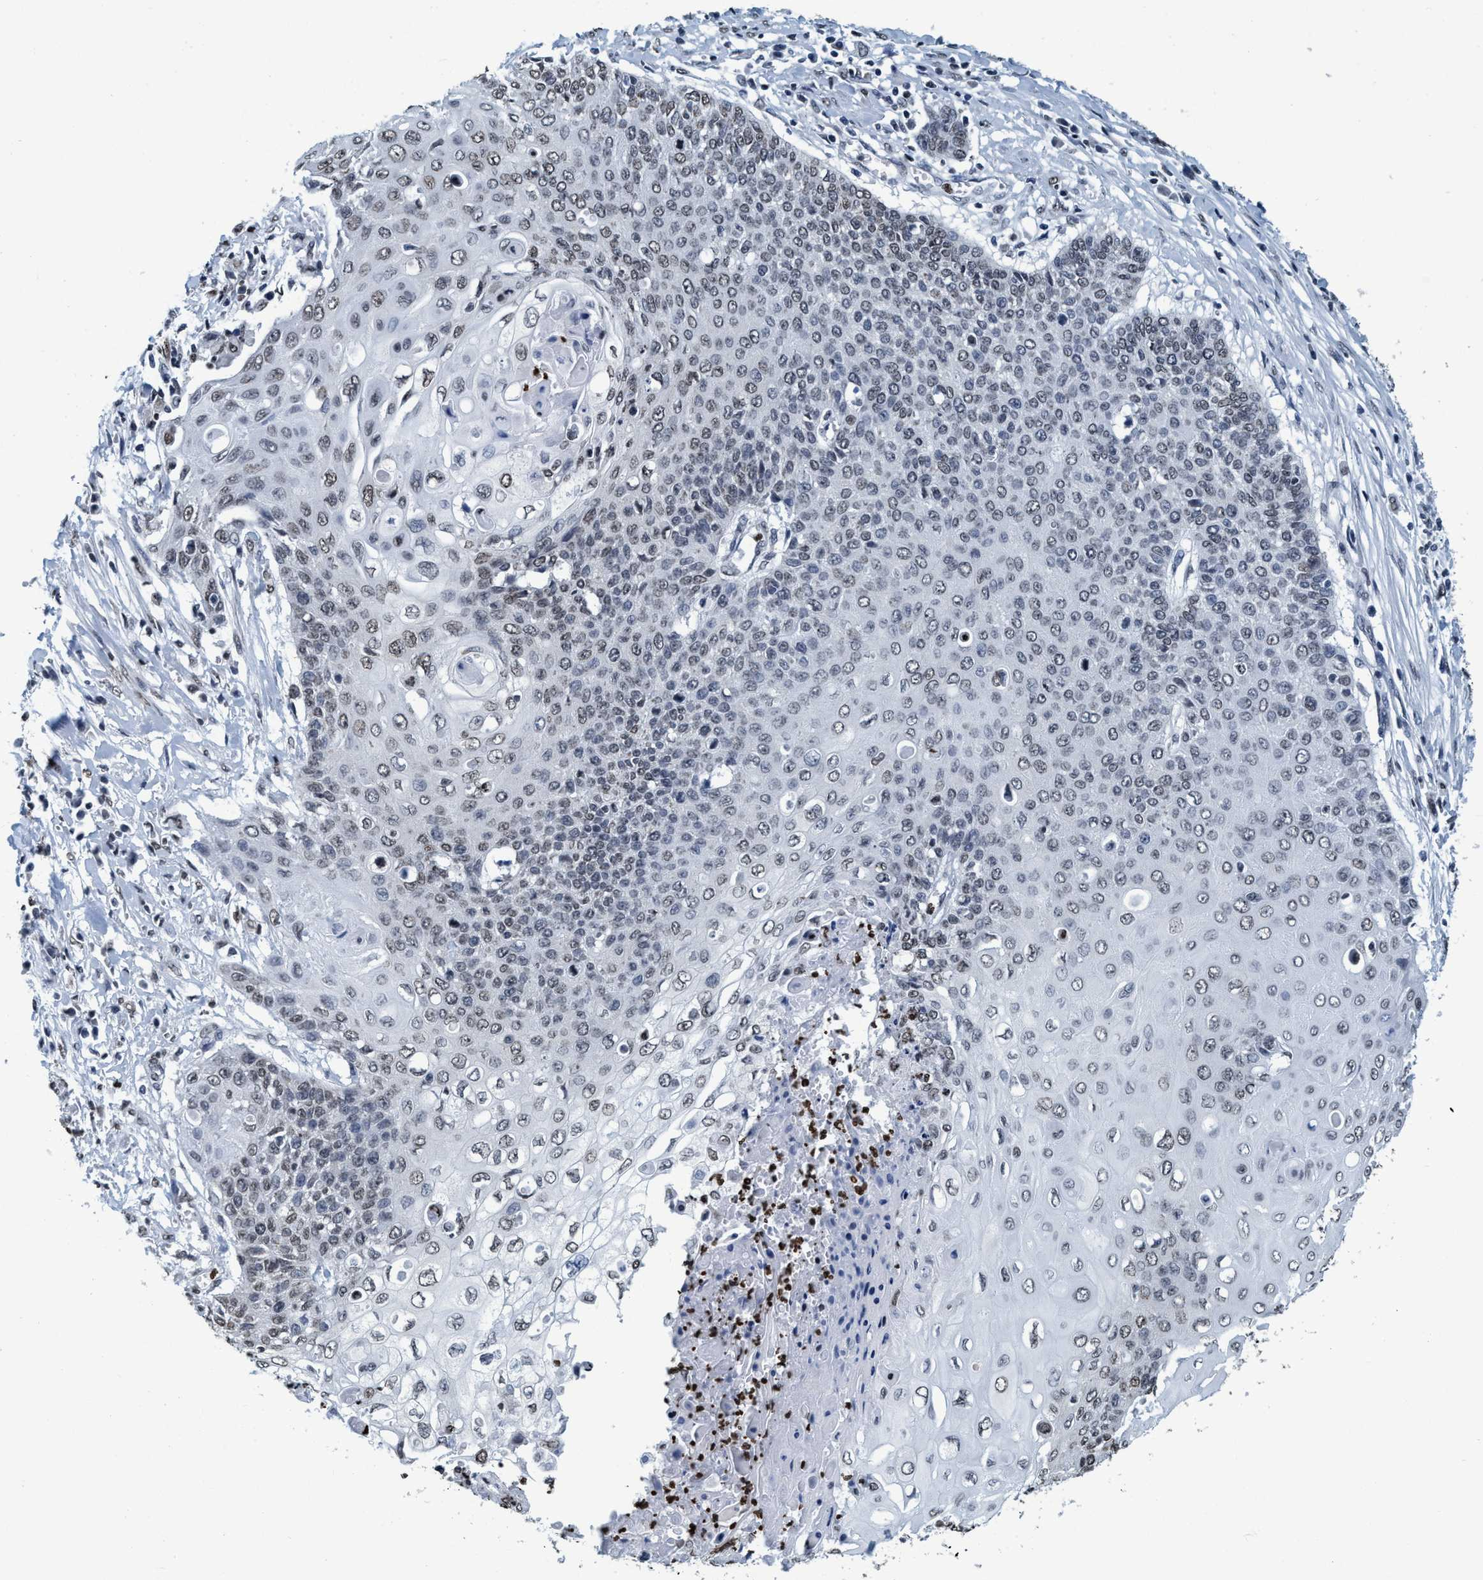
{"staining": {"intensity": "weak", "quantity": "<25%", "location": "nuclear"}, "tissue": "cervical cancer", "cell_type": "Tumor cells", "image_type": "cancer", "snomed": [{"axis": "morphology", "description": "Squamous cell carcinoma, NOS"}, {"axis": "topography", "description": "Cervix"}], "caption": "This is a histopathology image of IHC staining of cervical cancer, which shows no staining in tumor cells.", "gene": "CCNE2", "patient": {"sex": "female", "age": 39}}